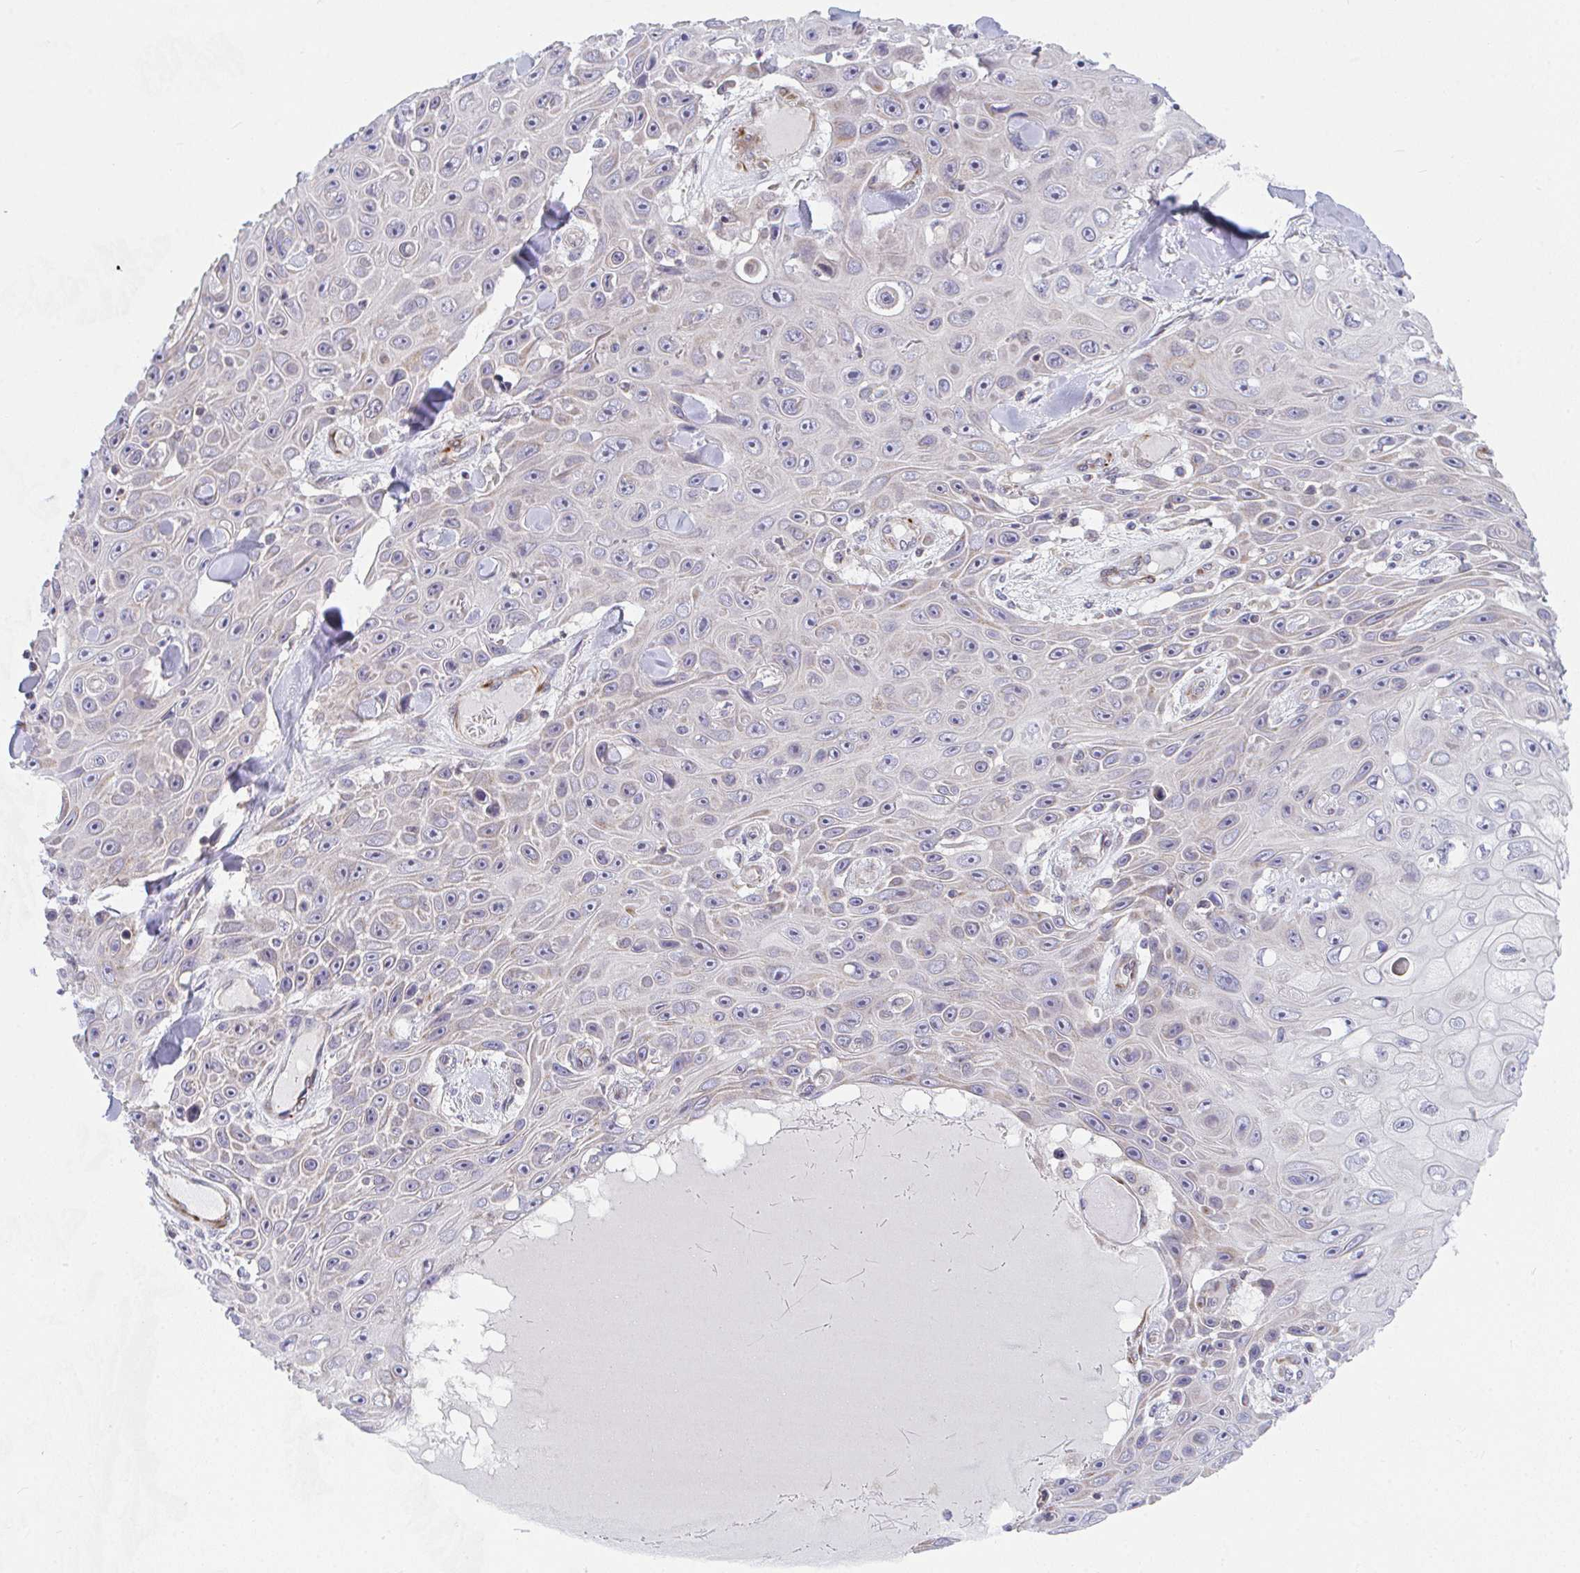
{"staining": {"intensity": "negative", "quantity": "none", "location": "none"}, "tissue": "skin cancer", "cell_type": "Tumor cells", "image_type": "cancer", "snomed": [{"axis": "morphology", "description": "Squamous cell carcinoma, NOS"}, {"axis": "topography", "description": "Skin"}], "caption": "DAB immunohistochemical staining of skin squamous cell carcinoma reveals no significant staining in tumor cells.", "gene": "EIF1AD", "patient": {"sex": "male", "age": 82}}